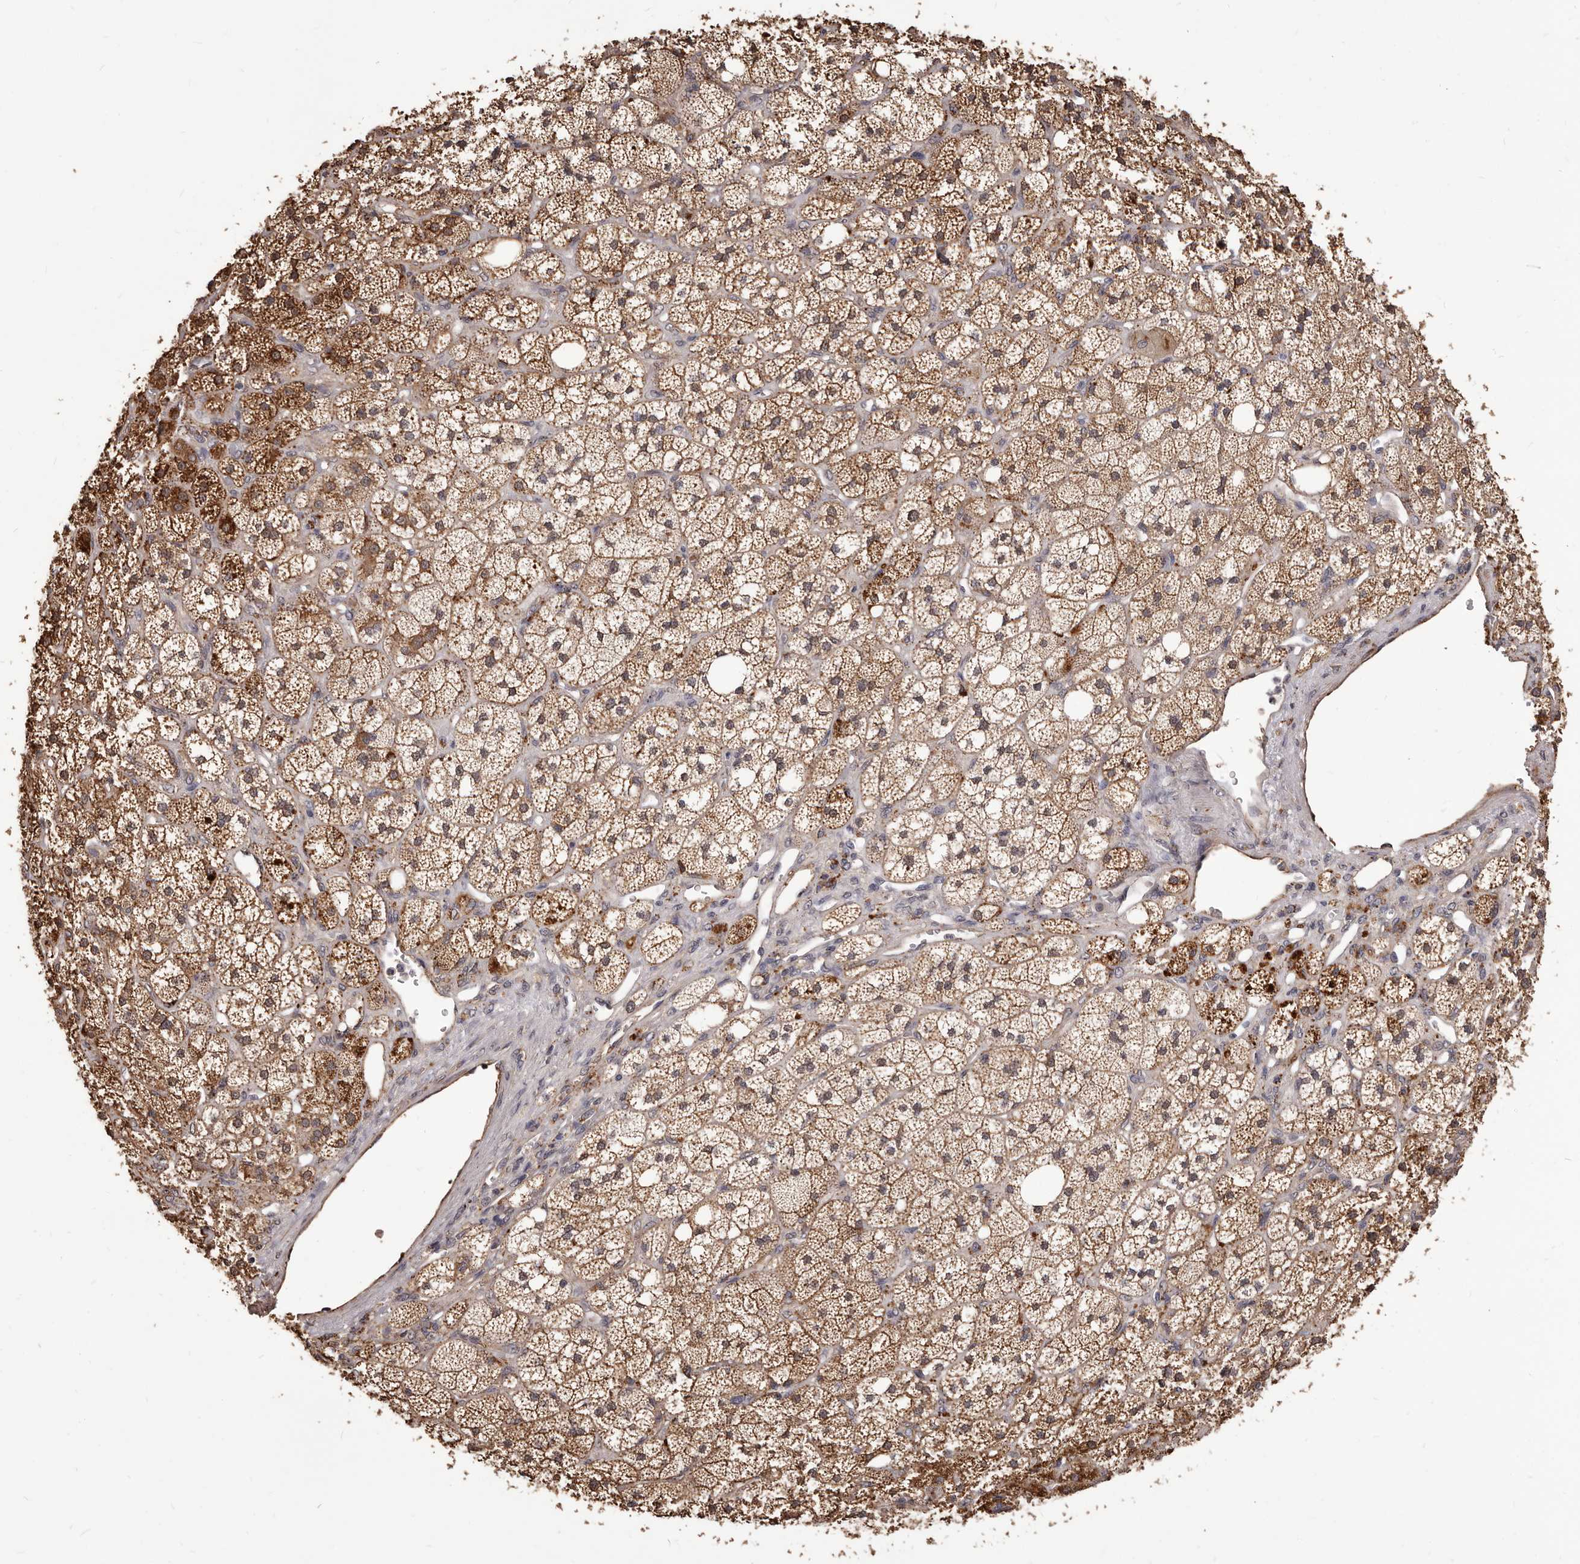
{"staining": {"intensity": "strong", "quantity": "25%-75%", "location": "cytoplasmic/membranous"}, "tissue": "adrenal gland", "cell_type": "Glandular cells", "image_type": "normal", "snomed": [{"axis": "morphology", "description": "Normal tissue, NOS"}, {"axis": "topography", "description": "Adrenal gland"}], "caption": "Immunohistochemical staining of unremarkable human adrenal gland shows strong cytoplasmic/membranous protein expression in about 25%-75% of glandular cells. The protein is stained brown, and the nuclei are stained in blue (DAB (3,3'-diaminobenzidine) IHC with brightfield microscopy, high magnification).", "gene": "ALPK1", "patient": {"sex": "male", "age": 61}}